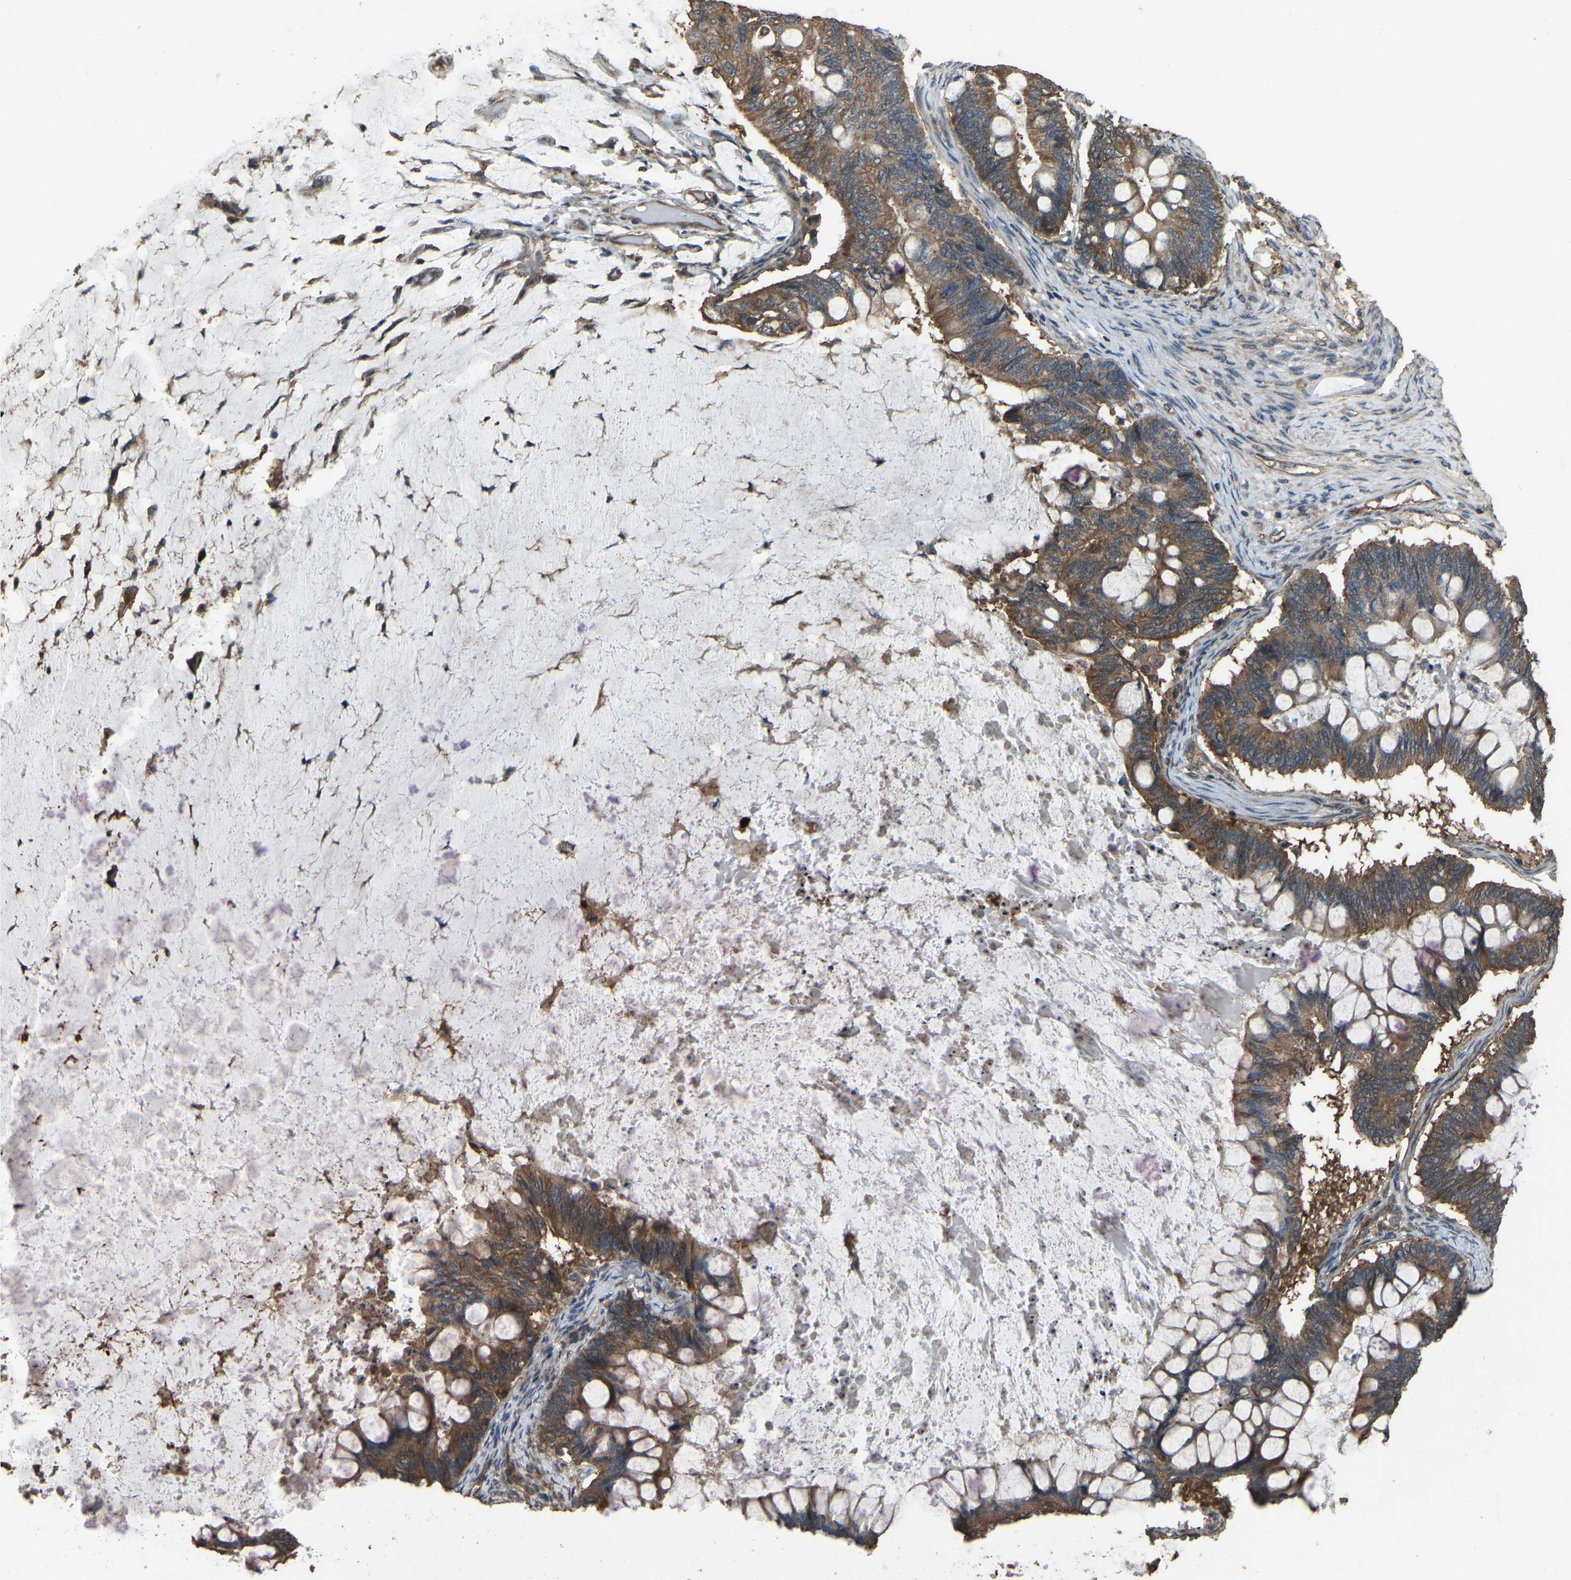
{"staining": {"intensity": "moderate", "quantity": ">75%", "location": "cytoplasmic/membranous"}, "tissue": "ovarian cancer", "cell_type": "Tumor cells", "image_type": "cancer", "snomed": [{"axis": "morphology", "description": "Cystadenocarcinoma, mucinous, NOS"}, {"axis": "topography", "description": "Ovary"}], "caption": "Protein expression analysis of human ovarian cancer (mucinous cystadenocarcinoma) reveals moderate cytoplasmic/membranous expression in about >75% of tumor cells.", "gene": "SLC4A2", "patient": {"sex": "female", "age": 61}}